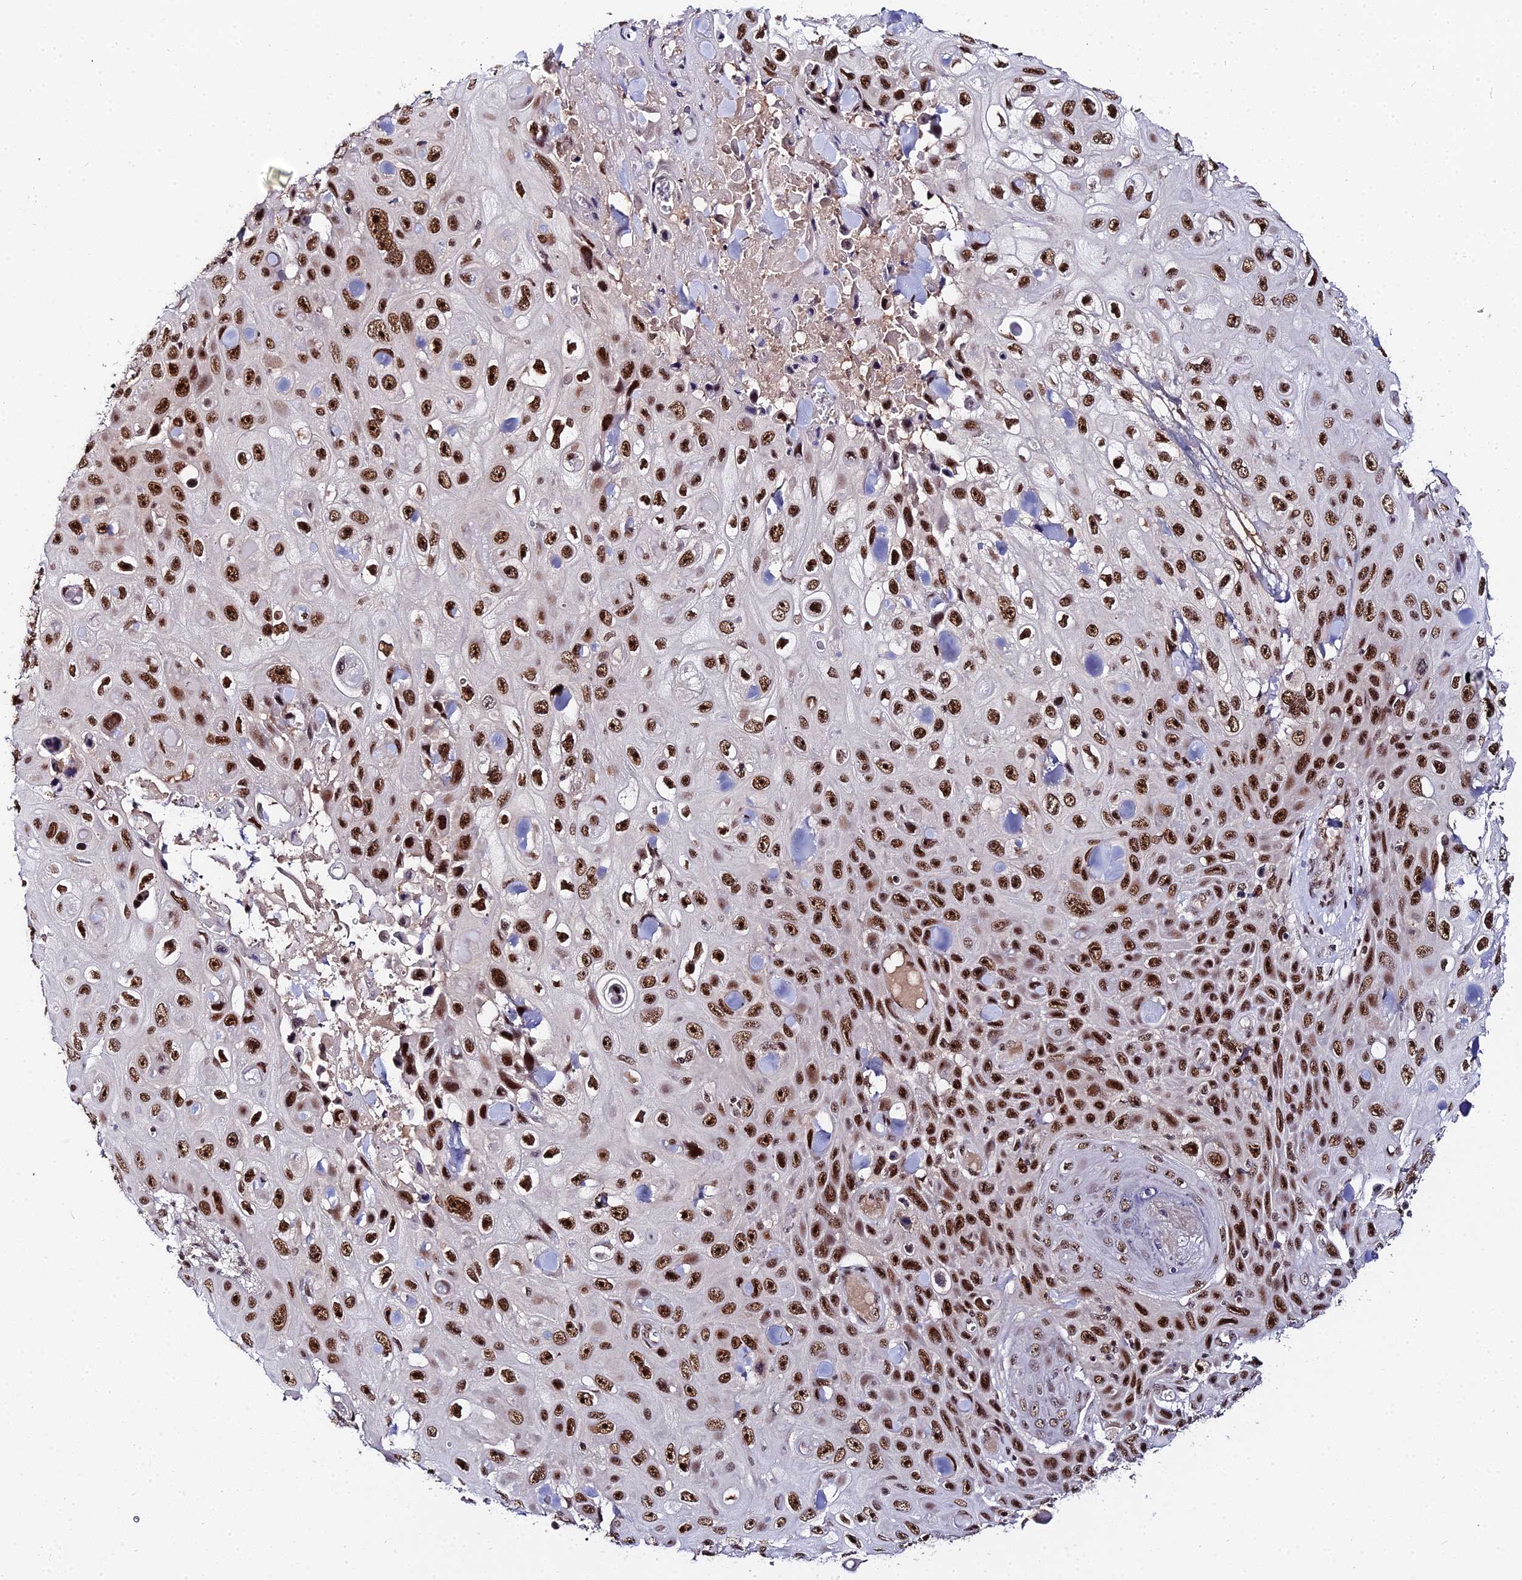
{"staining": {"intensity": "strong", "quantity": ">75%", "location": "nuclear"}, "tissue": "skin cancer", "cell_type": "Tumor cells", "image_type": "cancer", "snomed": [{"axis": "morphology", "description": "Squamous cell carcinoma, NOS"}, {"axis": "topography", "description": "Skin"}], "caption": "A brown stain shows strong nuclear staining of a protein in human skin squamous cell carcinoma tumor cells.", "gene": "EXOSC3", "patient": {"sex": "male", "age": 82}}